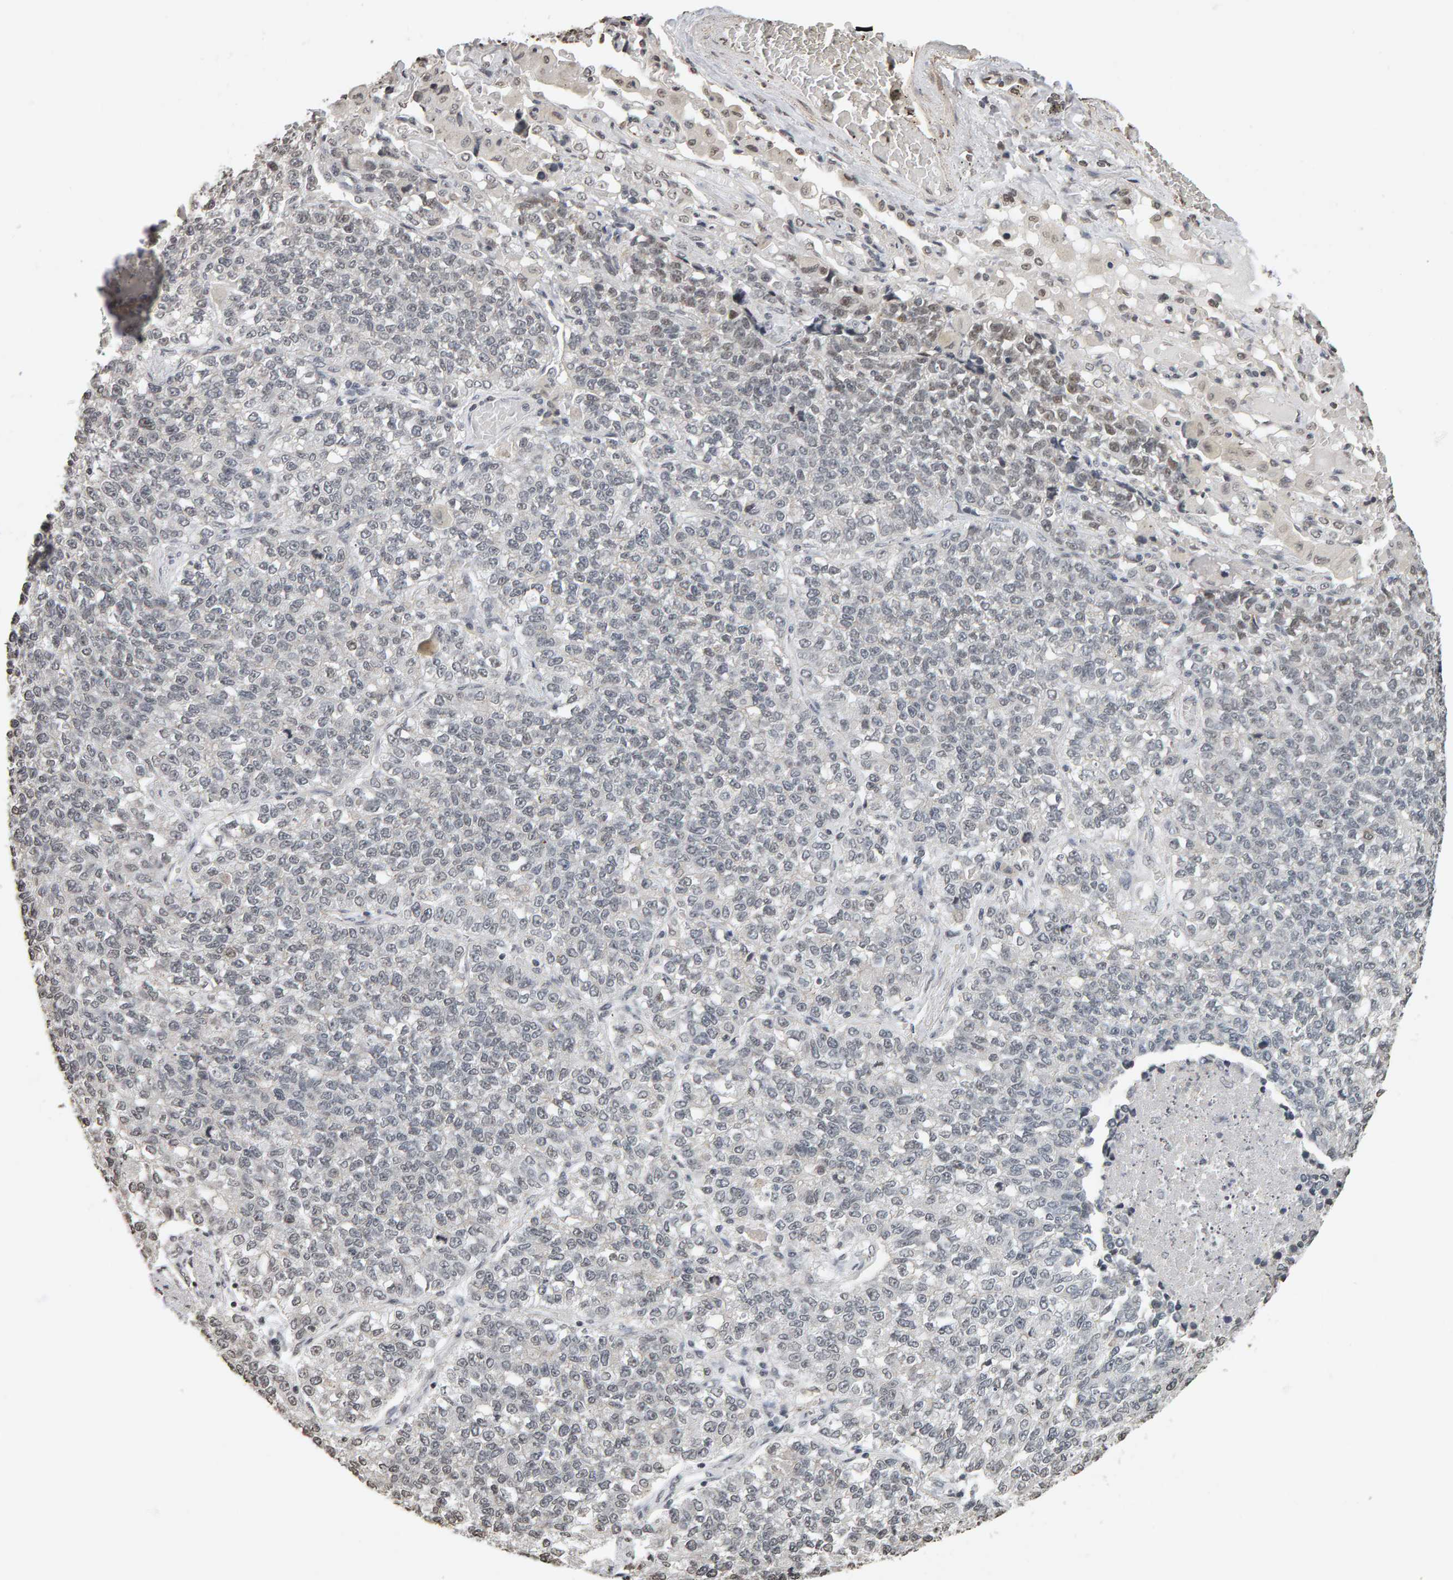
{"staining": {"intensity": "negative", "quantity": "none", "location": "none"}, "tissue": "lung cancer", "cell_type": "Tumor cells", "image_type": "cancer", "snomed": [{"axis": "morphology", "description": "Adenocarcinoma, NOS"}, {"axis": "topography", "description": "Lung"}], "caption": "DAB immunohistochemical staining of lung cancer (adenocarcinoma) displays no significant positivity in tumor cells. The staining was performed using DAB to visualize the protein expression in brown, while the nuclei were stained in blue with hematoxylin (Magnification: 20x).", "gene": "AFF4", "patient": {"sex": "male", "age": 49}}